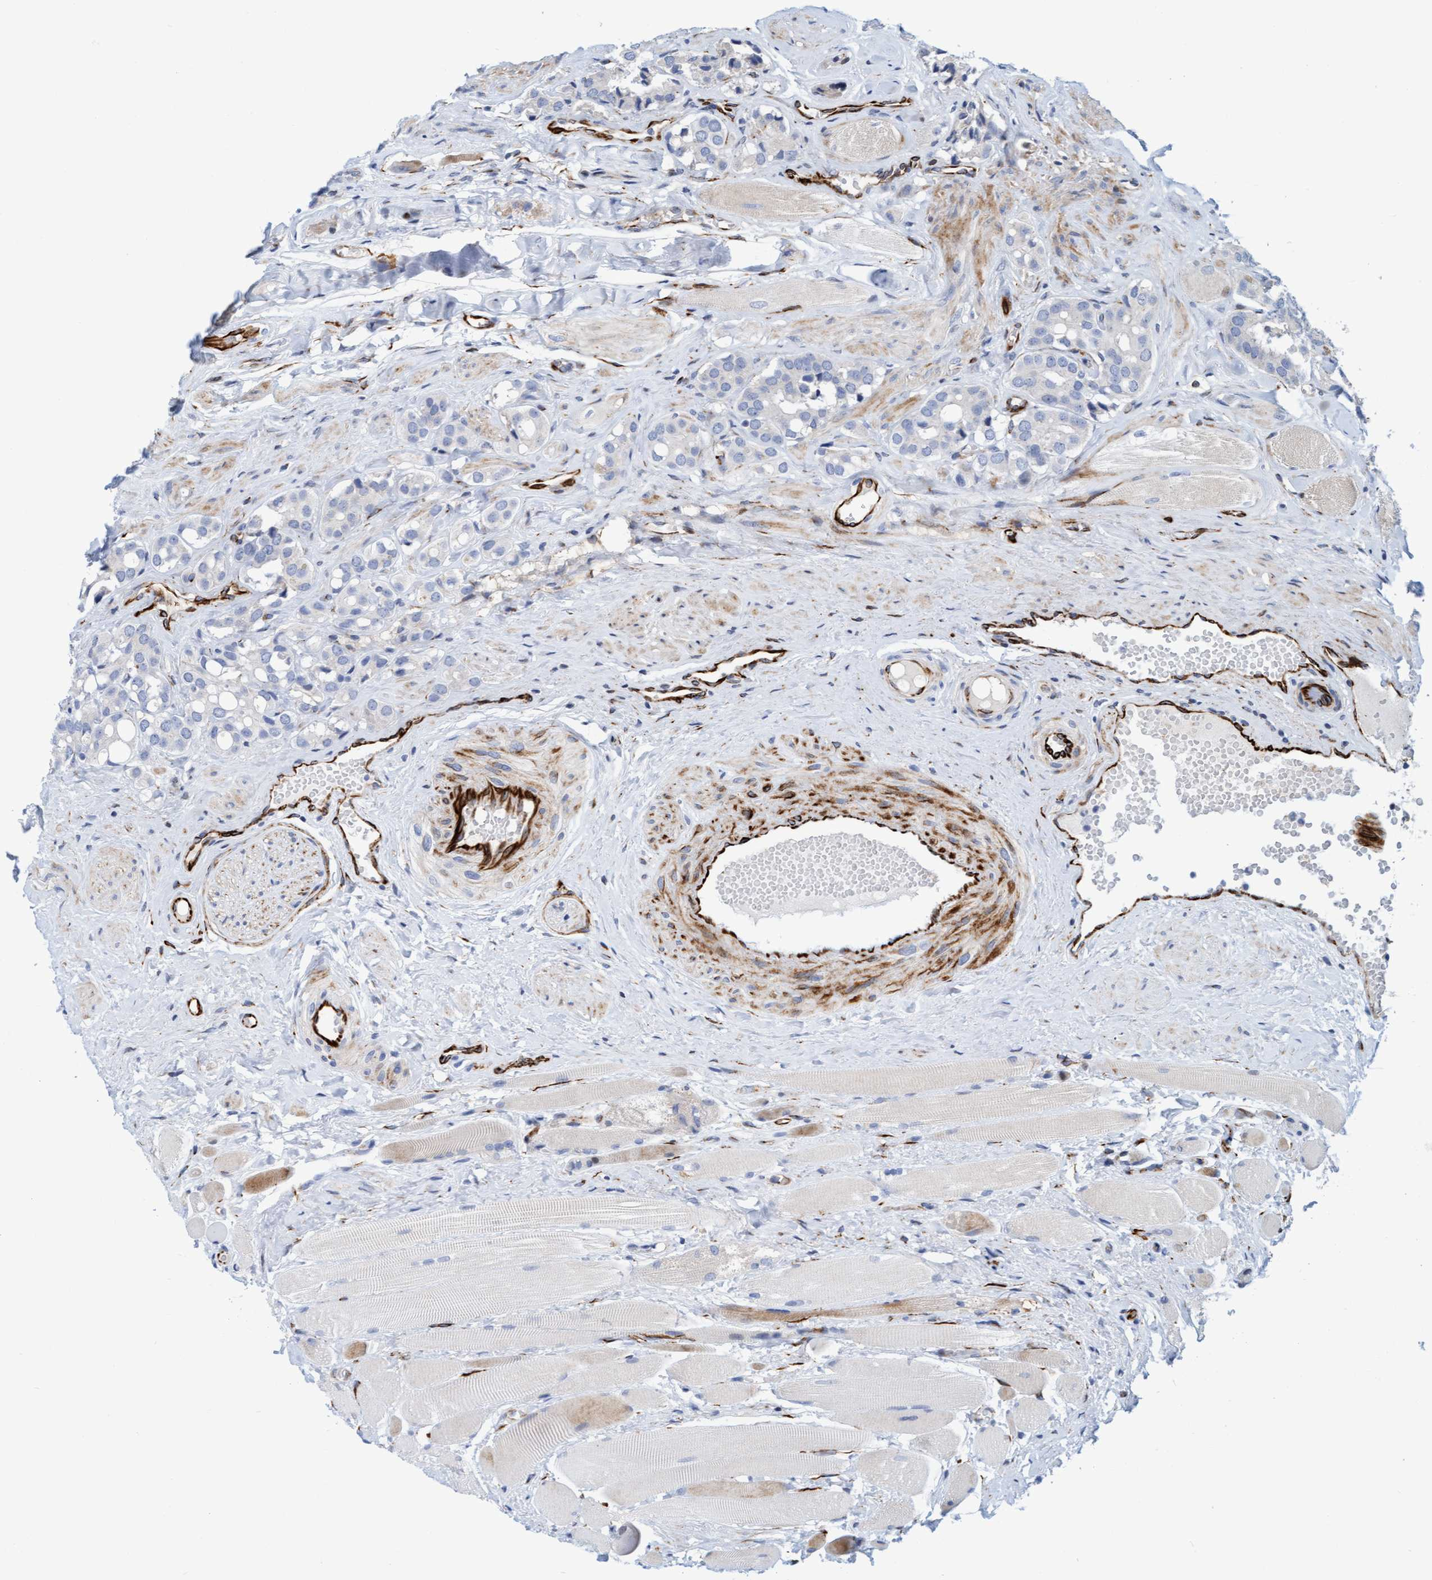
{"staining": {"intensity": "negative", "quantity": "none", "location": "none"}, "tissue": "prostate cancer", "cell_type": "Tumor cells", "image_type": "cancer", "snomed": [{"axis": "morphology", "description": "Adenocarcinoma, High grade"}, {"axis": "topography", "description": "Prostate"}], "caption": "A histopathology image of human prostate cancer (high-grade adenocarcinoma) is negative for staining in tumor cells.", "gene": "POLG2", "patient": {"sex": "male", "age": 52}}